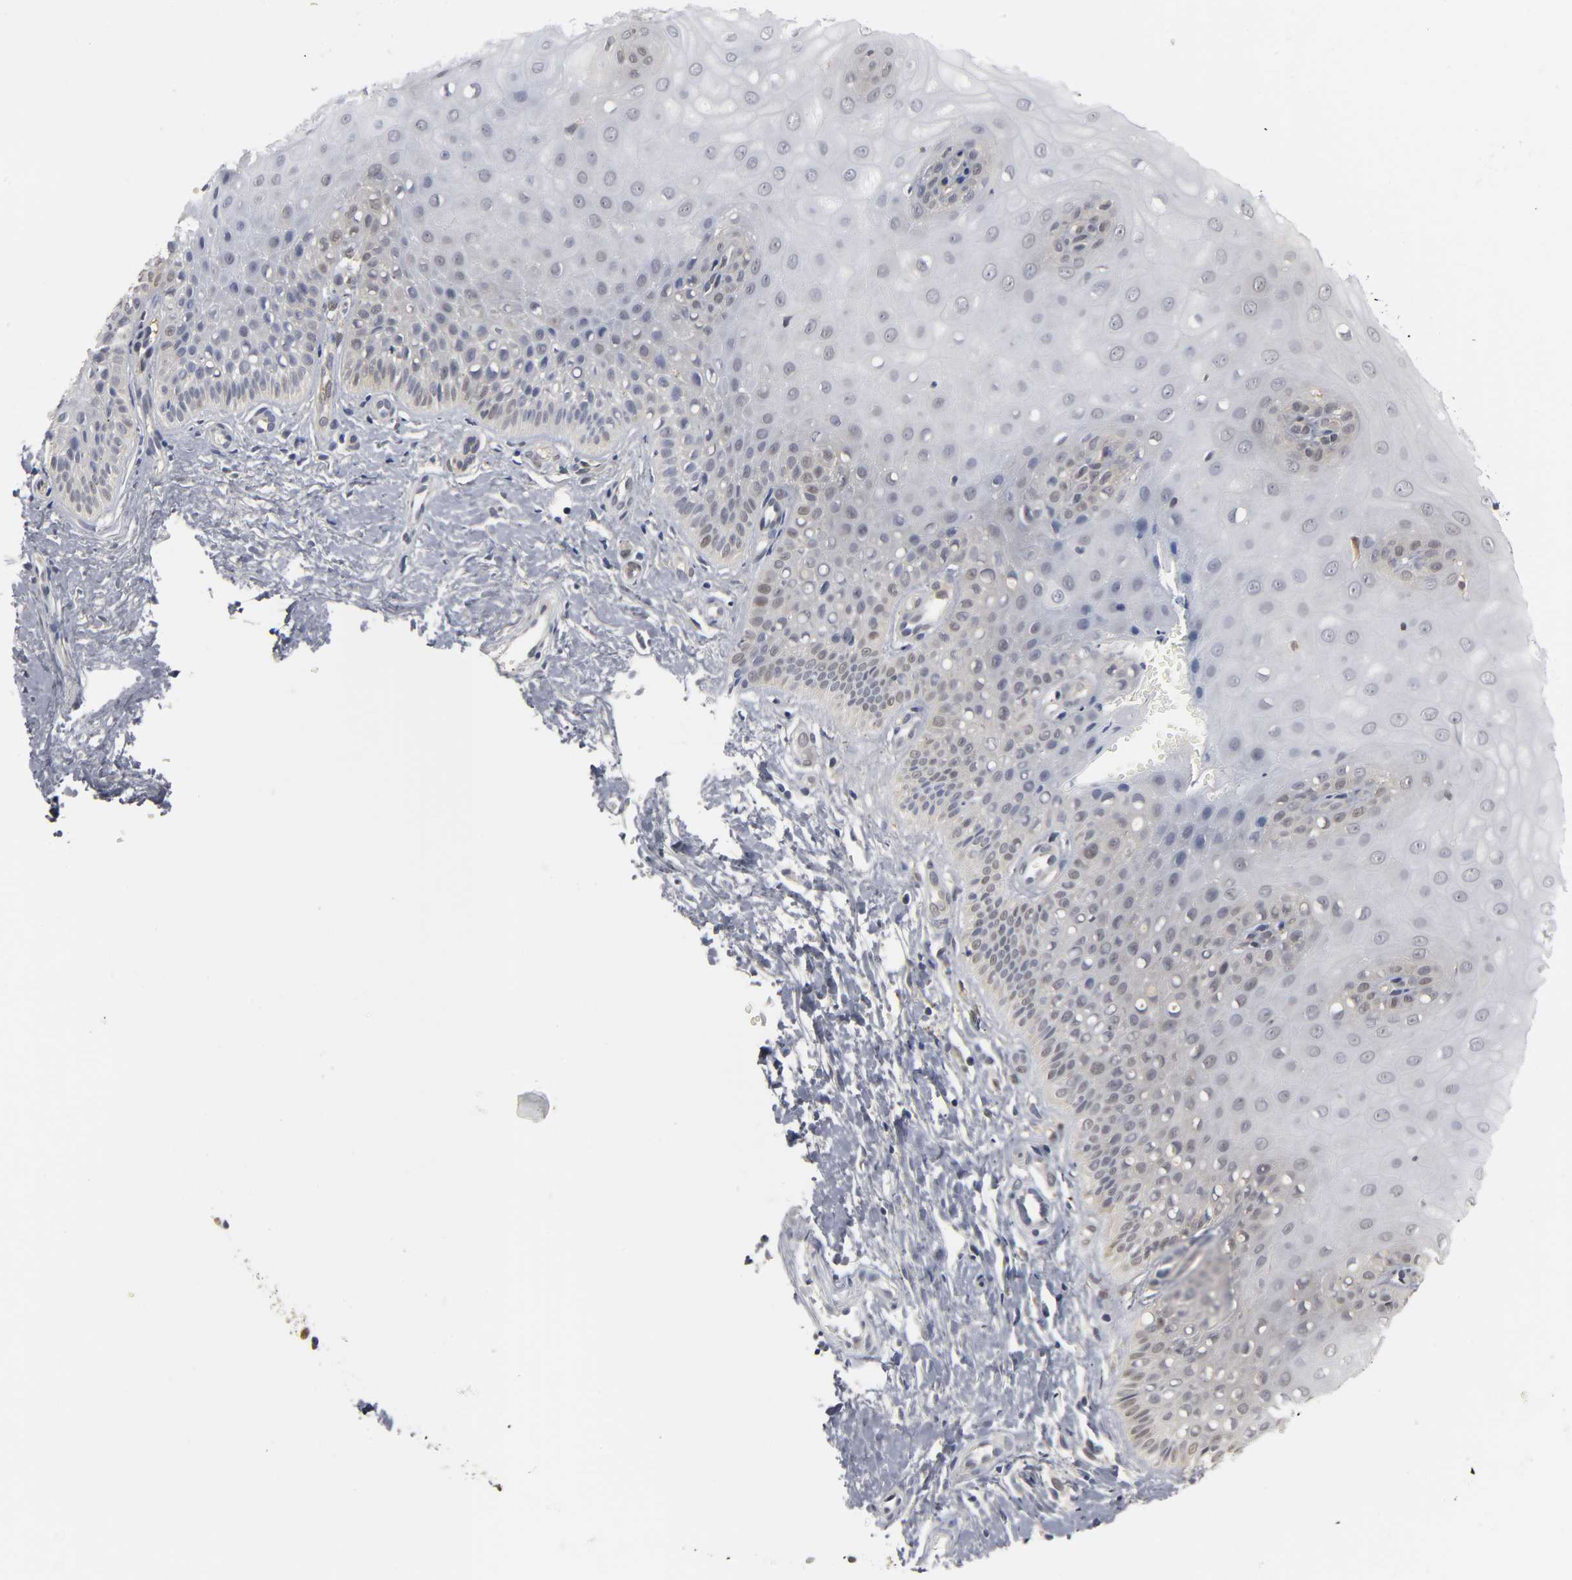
{"staining": {"intensity": "moderate", "quantity": ">75%", "location": "cytoplasmic/membranous,nuclear"}, "tissue": "cervix", "cell_type": "Glandular cells", "image_type": "normal", "snomed": [{"axis": "morphology", "description": "Normal tissue, NOS"}, {"axis": "topography", "description": "Cervix"}], "caption": "Moderate cytoplasmic/membranous,nuclear positivity is present in approximately >75% of glandular cells in unremarkable cervix. (DAB (3,3'-diaminobenzidine) = brown stain, brightfield microscopy at high magnification).", "gene": "PARK7", "patient": {"sex": "female", "age": 55}}